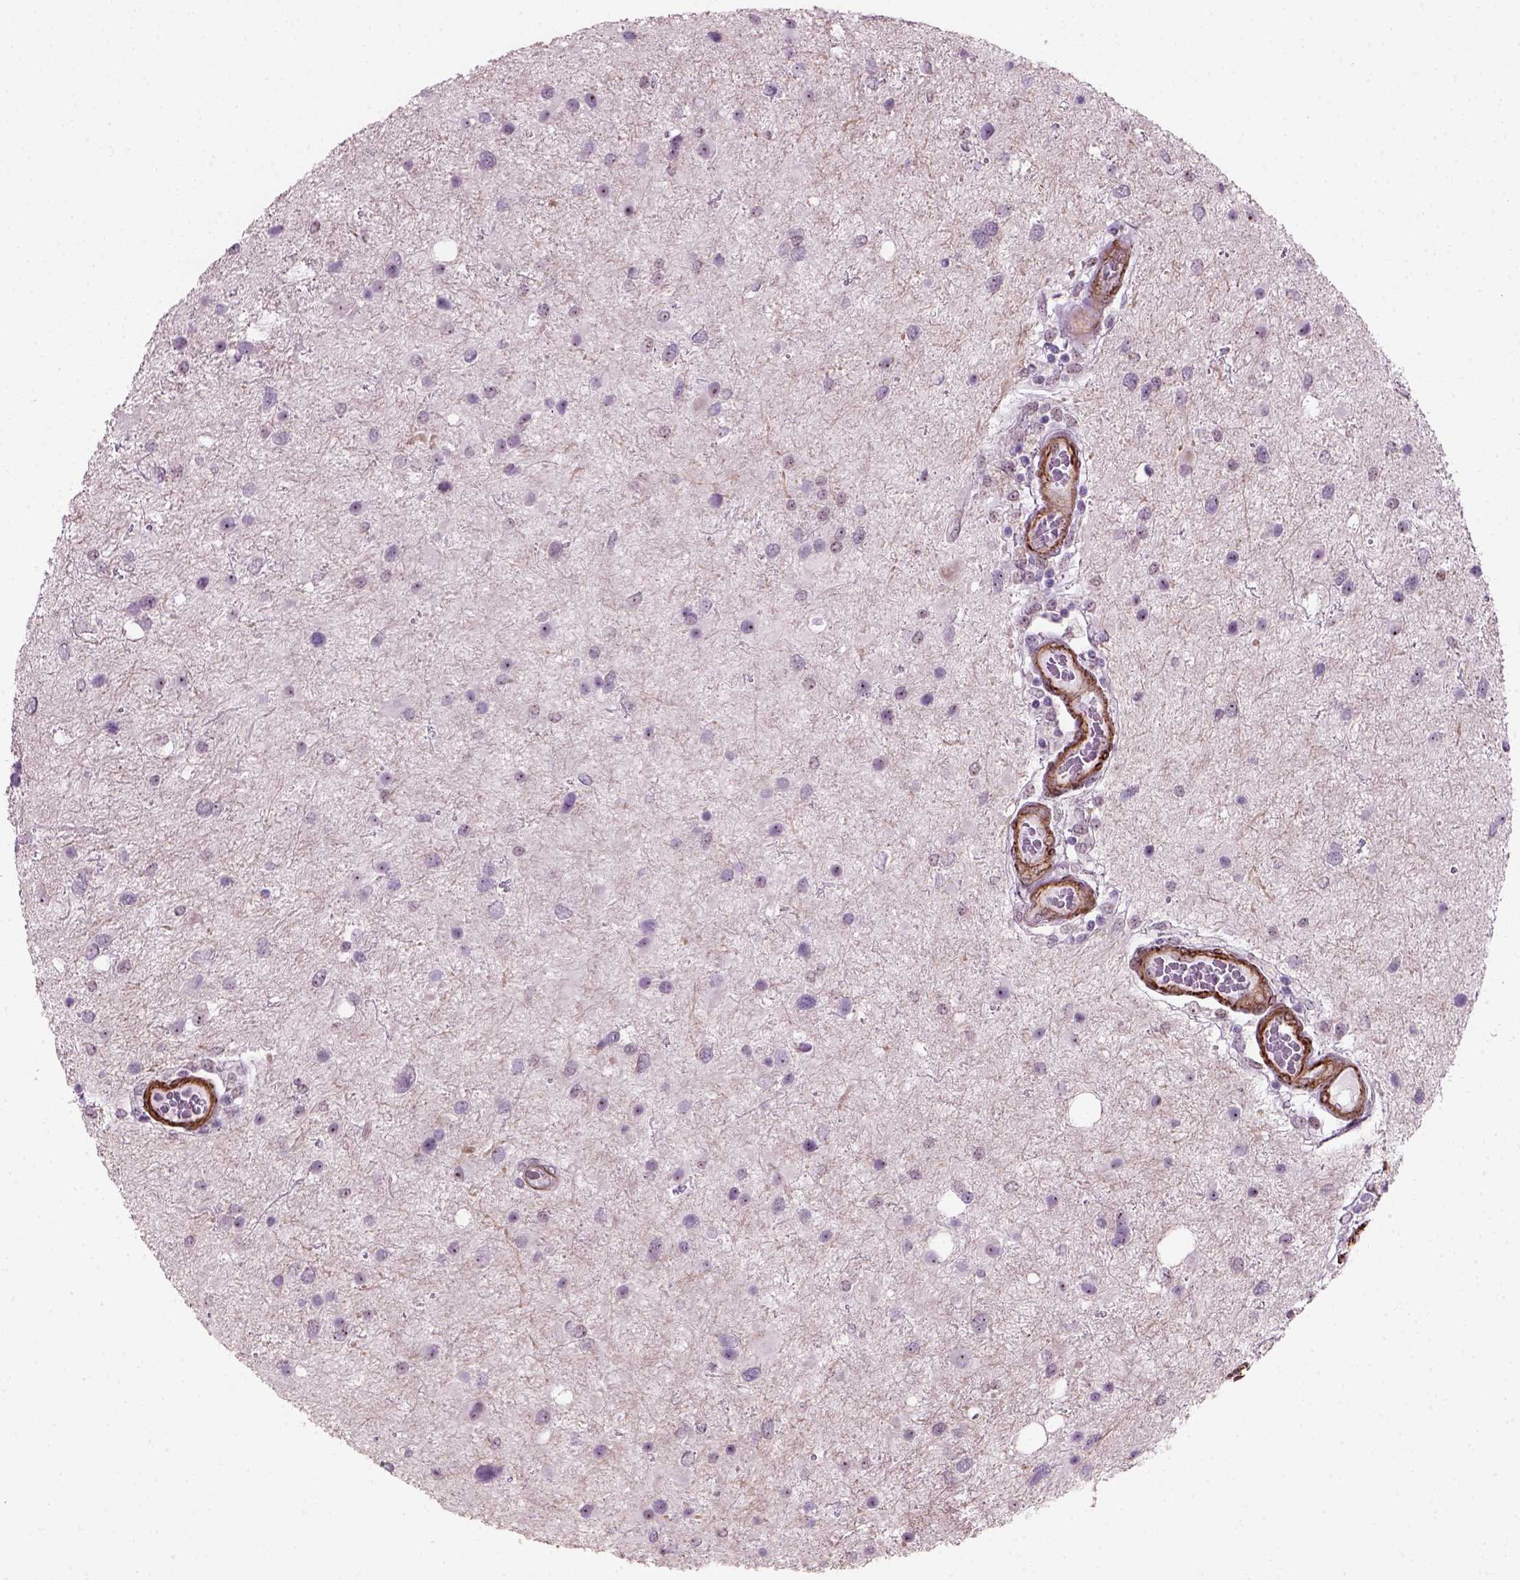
{"staining": {"intensity": "negative", "quantity": "none", "location": "none"}, "tissue": "glioma", "cell_type": "Tumor cells", "image_type": "cancer", "snomed": [{"axis": "morphology", "description": "Glioma, malignant, Low grade"}, {"axis": "topography", "description": "Brain"}], "caption": "Tumor cells show no significant protein staining in glioma.", "gene": "RRS1", "patient": {"sex": "female", "age": 32}}